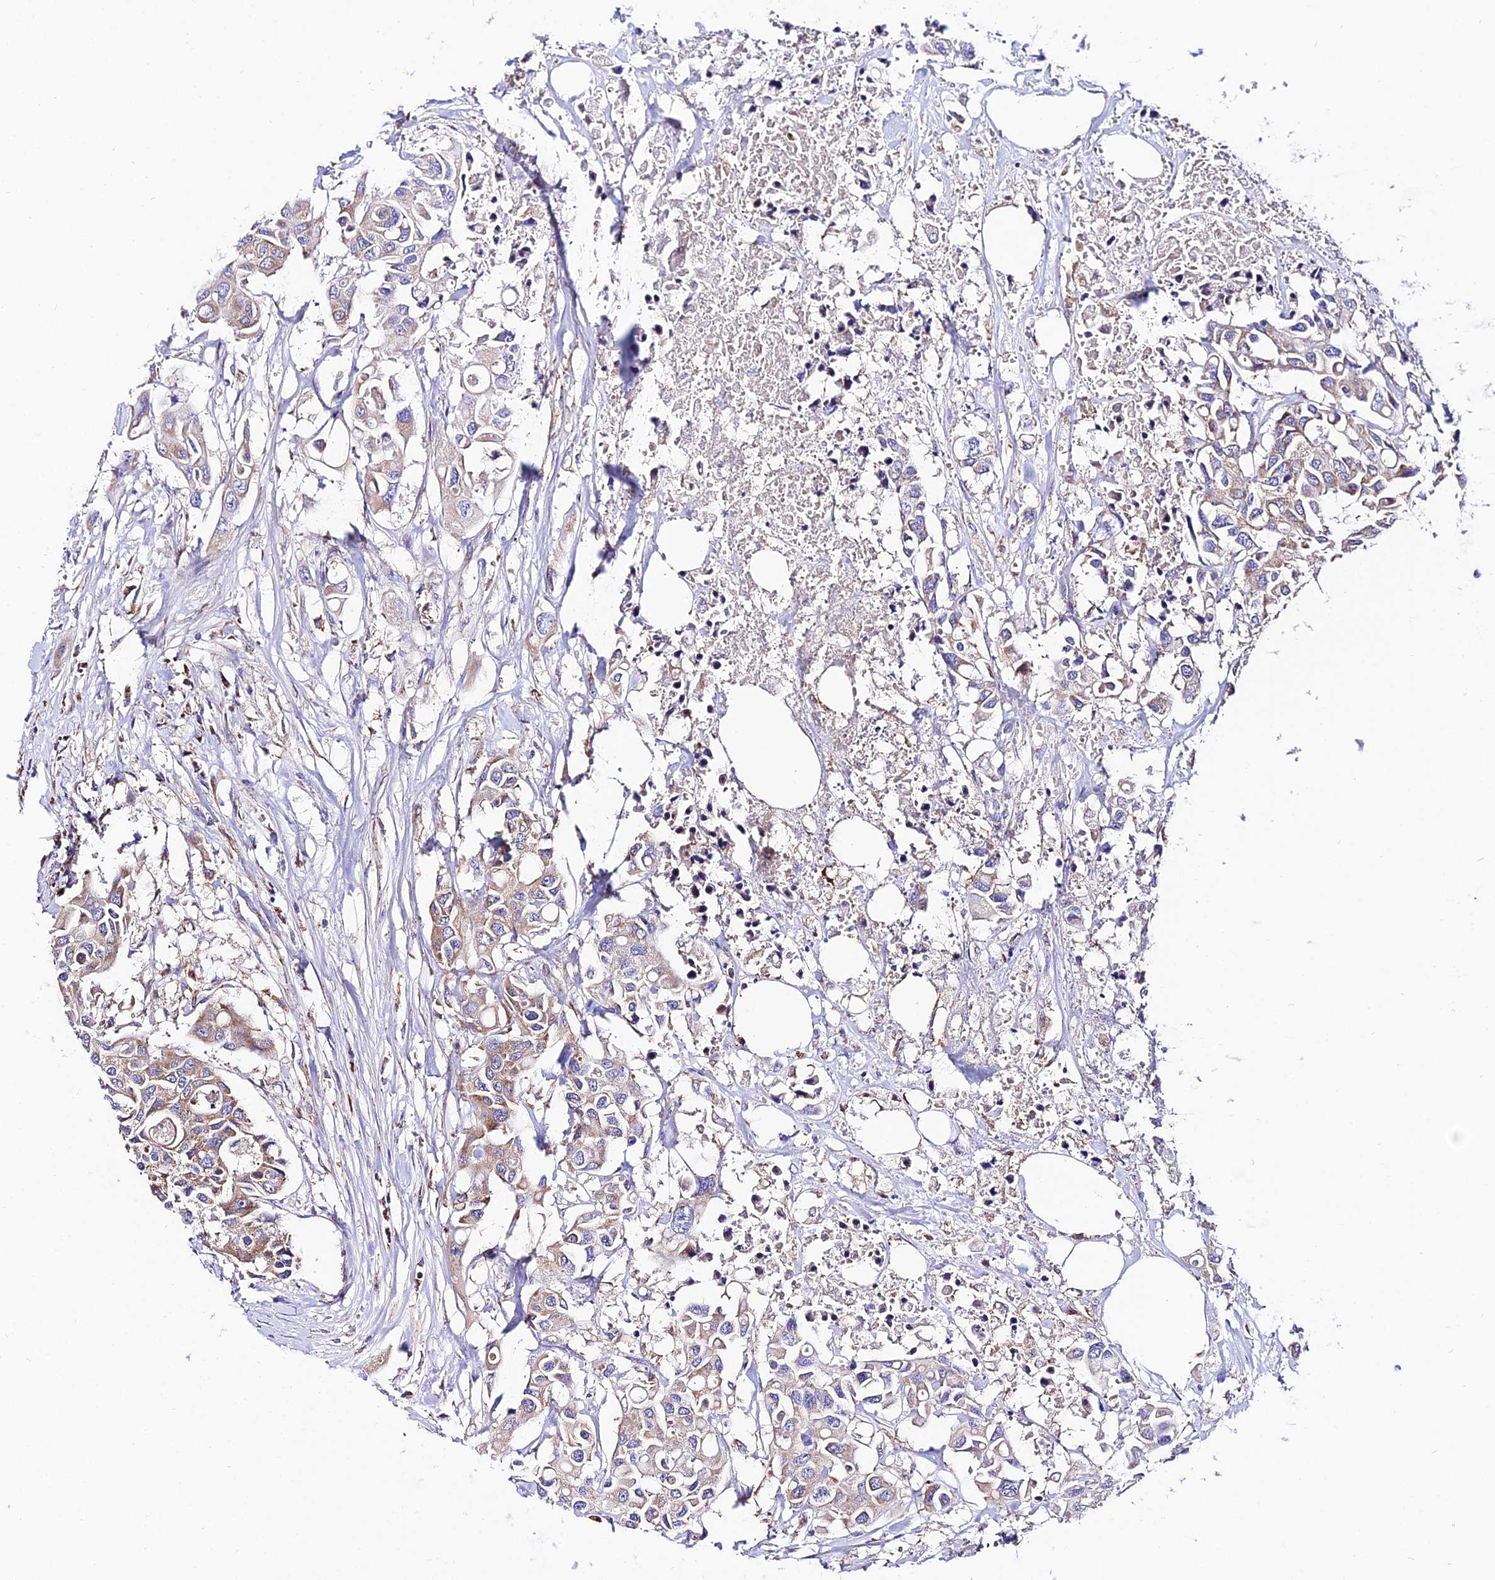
{"staining": {"intensity": "weak", "quantity": ">75%", "location": "cytoplasmic/membranous"}, "tissue": "colorectal cancer", "cell_type": "Tumor cells", "image_type": "cancer", "snomed": [{"axis": "morphology", "description": "Adenocarcinoma, NOS"}, {"axis": "topography", "description": "Colon"}], "caption": "This is a histology image of immunohistochemistry staining of colorectal adenocarcinoma, which shows weak expression in the cytoplasmic/membranous of tumor cells.", "gene": "OCIAD1", "patient": {"sex": "male", "age": 77}}